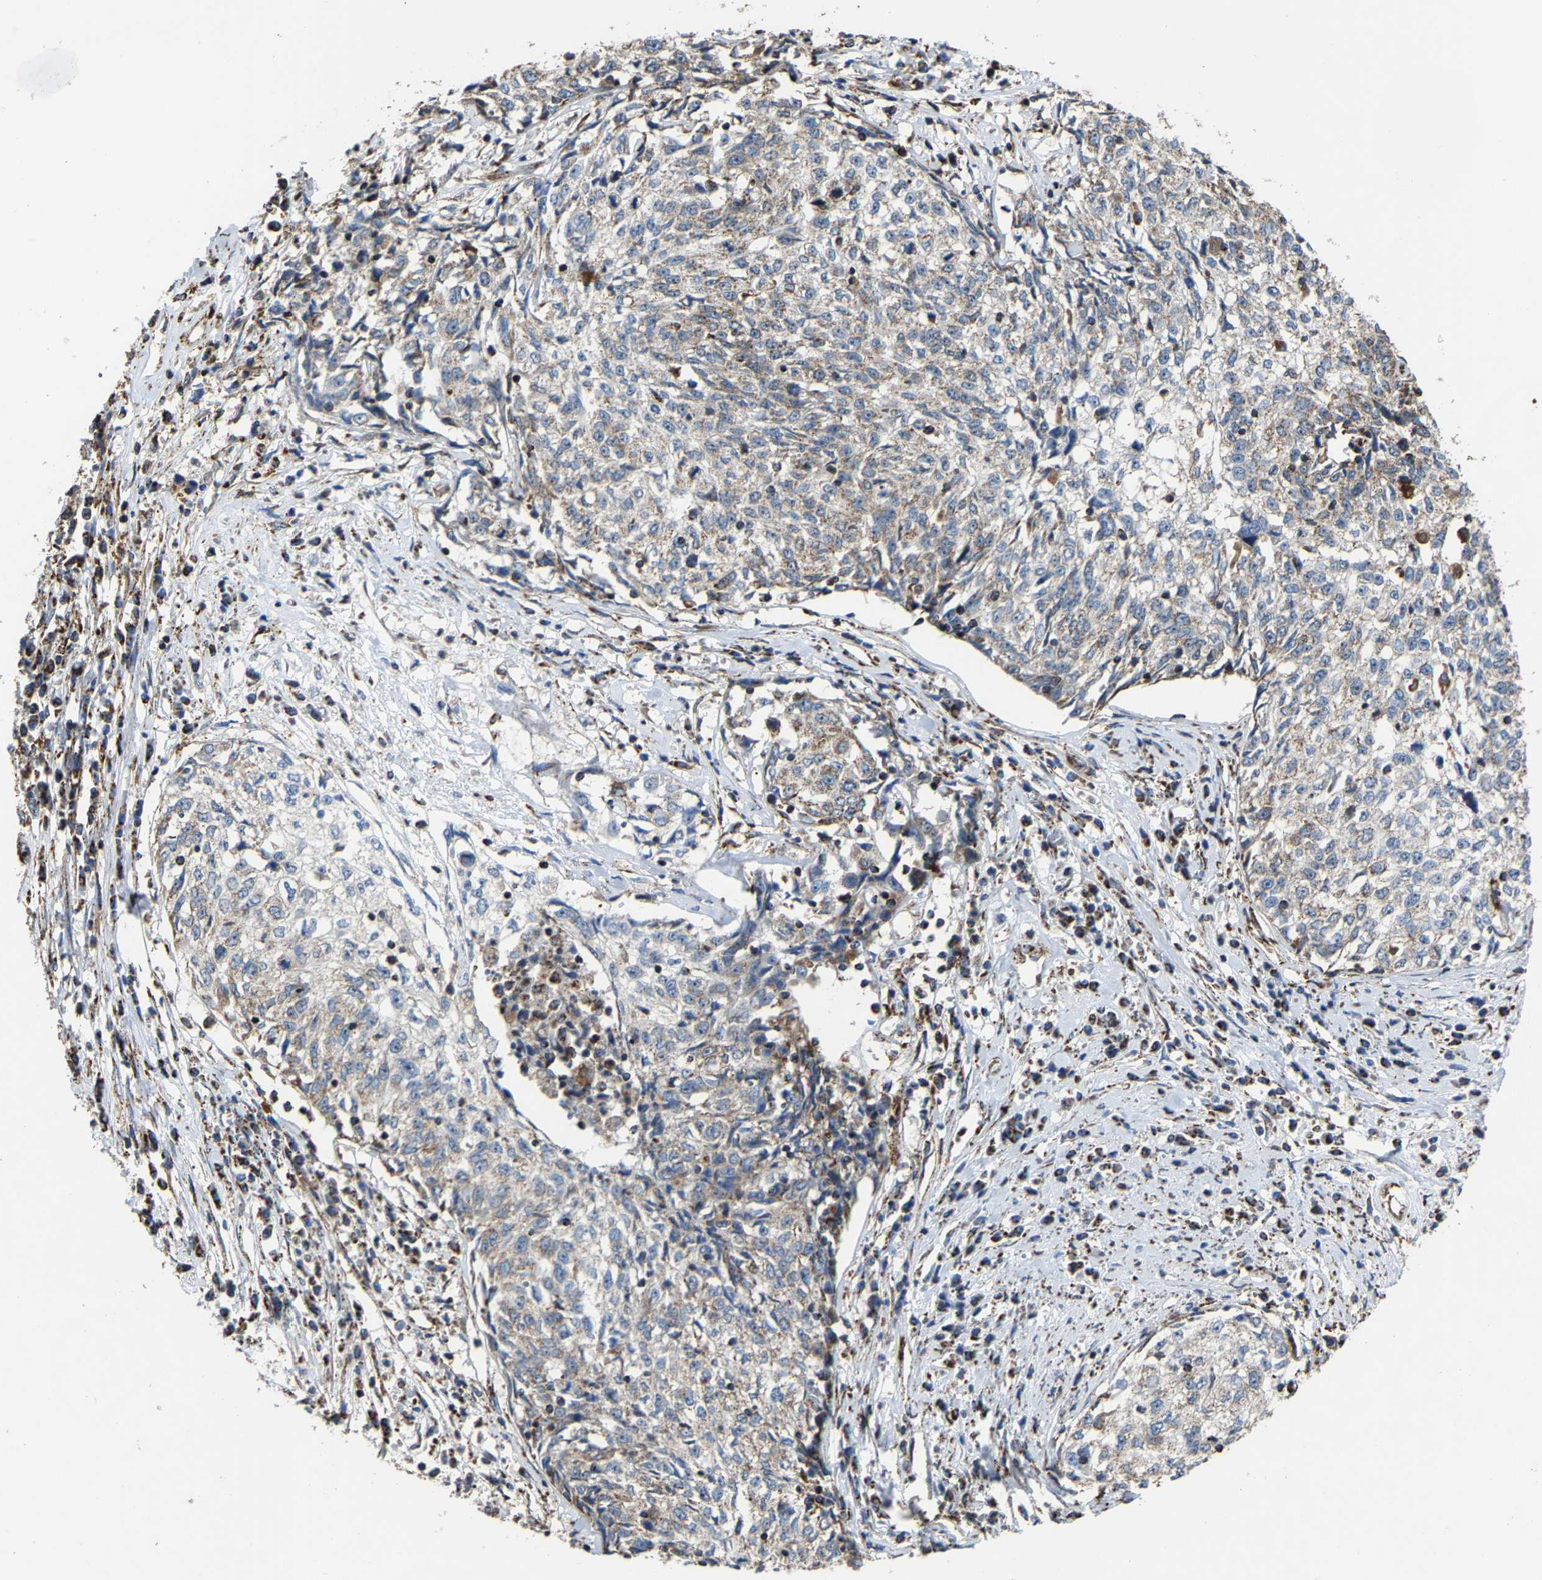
{"staining": {"intensity": "weak", "quantity": ">75%", "location": "cytoplasmic/membranous"}, "tissue": "cervical cancer", "cell_type": "Tumor cells", "image_type": "cancer", "snomed": [{"axis": "morphology", "description": "Squamous cell carcinoma, NOS"}, {"axis": "topography", "description": "Cervix"}], "caption": "This is an image of immunohistochemistry staining of cervical cancer, which shows weak positivity in the cytoplasmic/membranous of tumor cells.", "gene": "NDUFV3", "patient": {"sex": "female", "age": 57}}